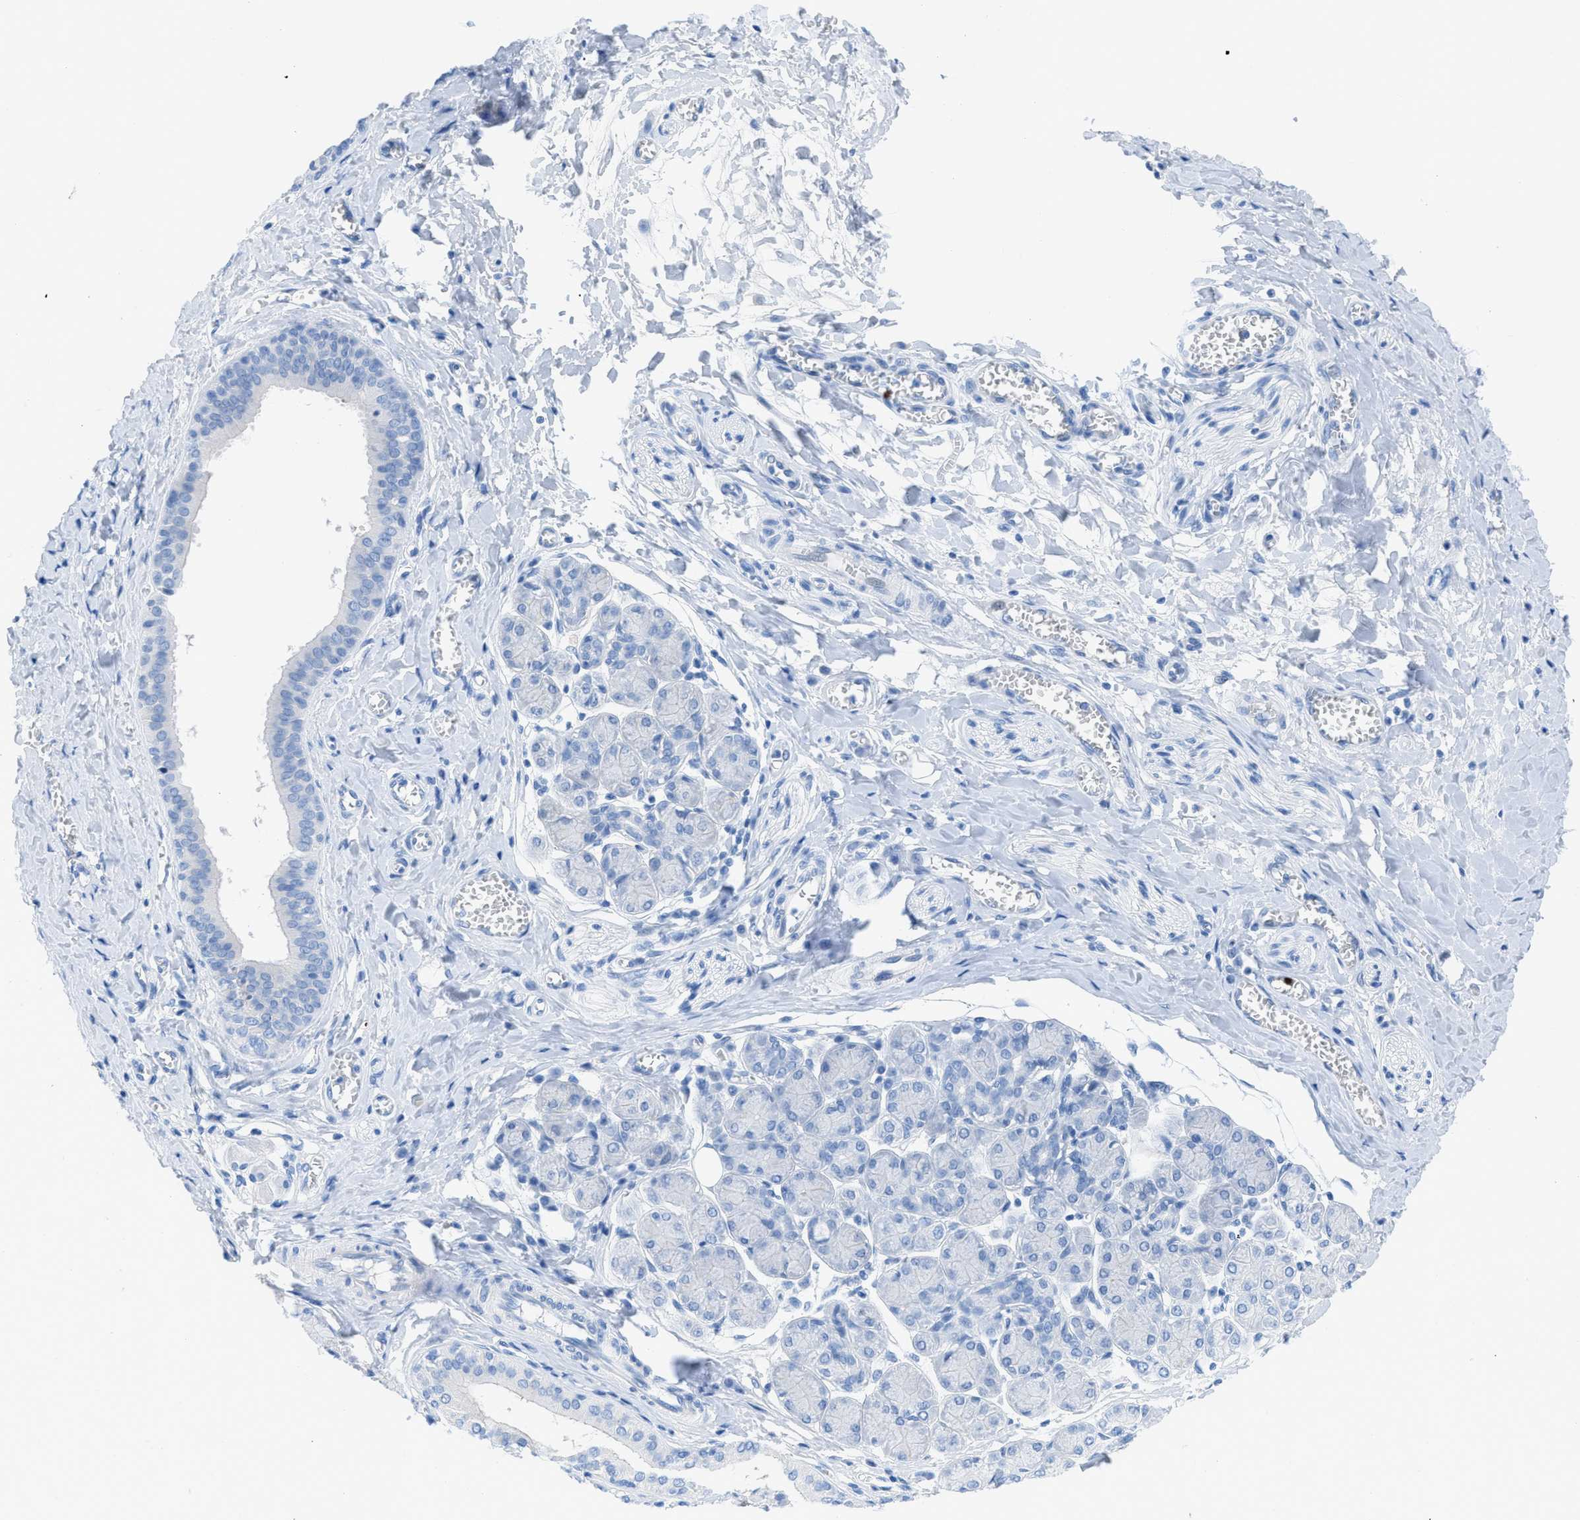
{"staining": {"intensity": "negative", "quantity": "none", "location": "none"}, "tissue": "salivary gland", "cell_type": "Glandular cells", "image_type": "normal", "snomed": [{"axis": "morphology", "description": "Normal tissue, NOS"}, {"axis": "morphology", "description": "Inflammation, NOS"}, {"axis": "topography", "description": "Lymph node"}, {"axis": "topography", "description": "Salivary gland"}], "caption": "Immunohistochemistry image of benign salivary gland: human salivary gland stained with DAB (3,3'-diaminobenzidine) exhibits no significant protein expression in glandular cells.", "gene": "TCL1A", "patient": {"sex": "male", "age": 3}}